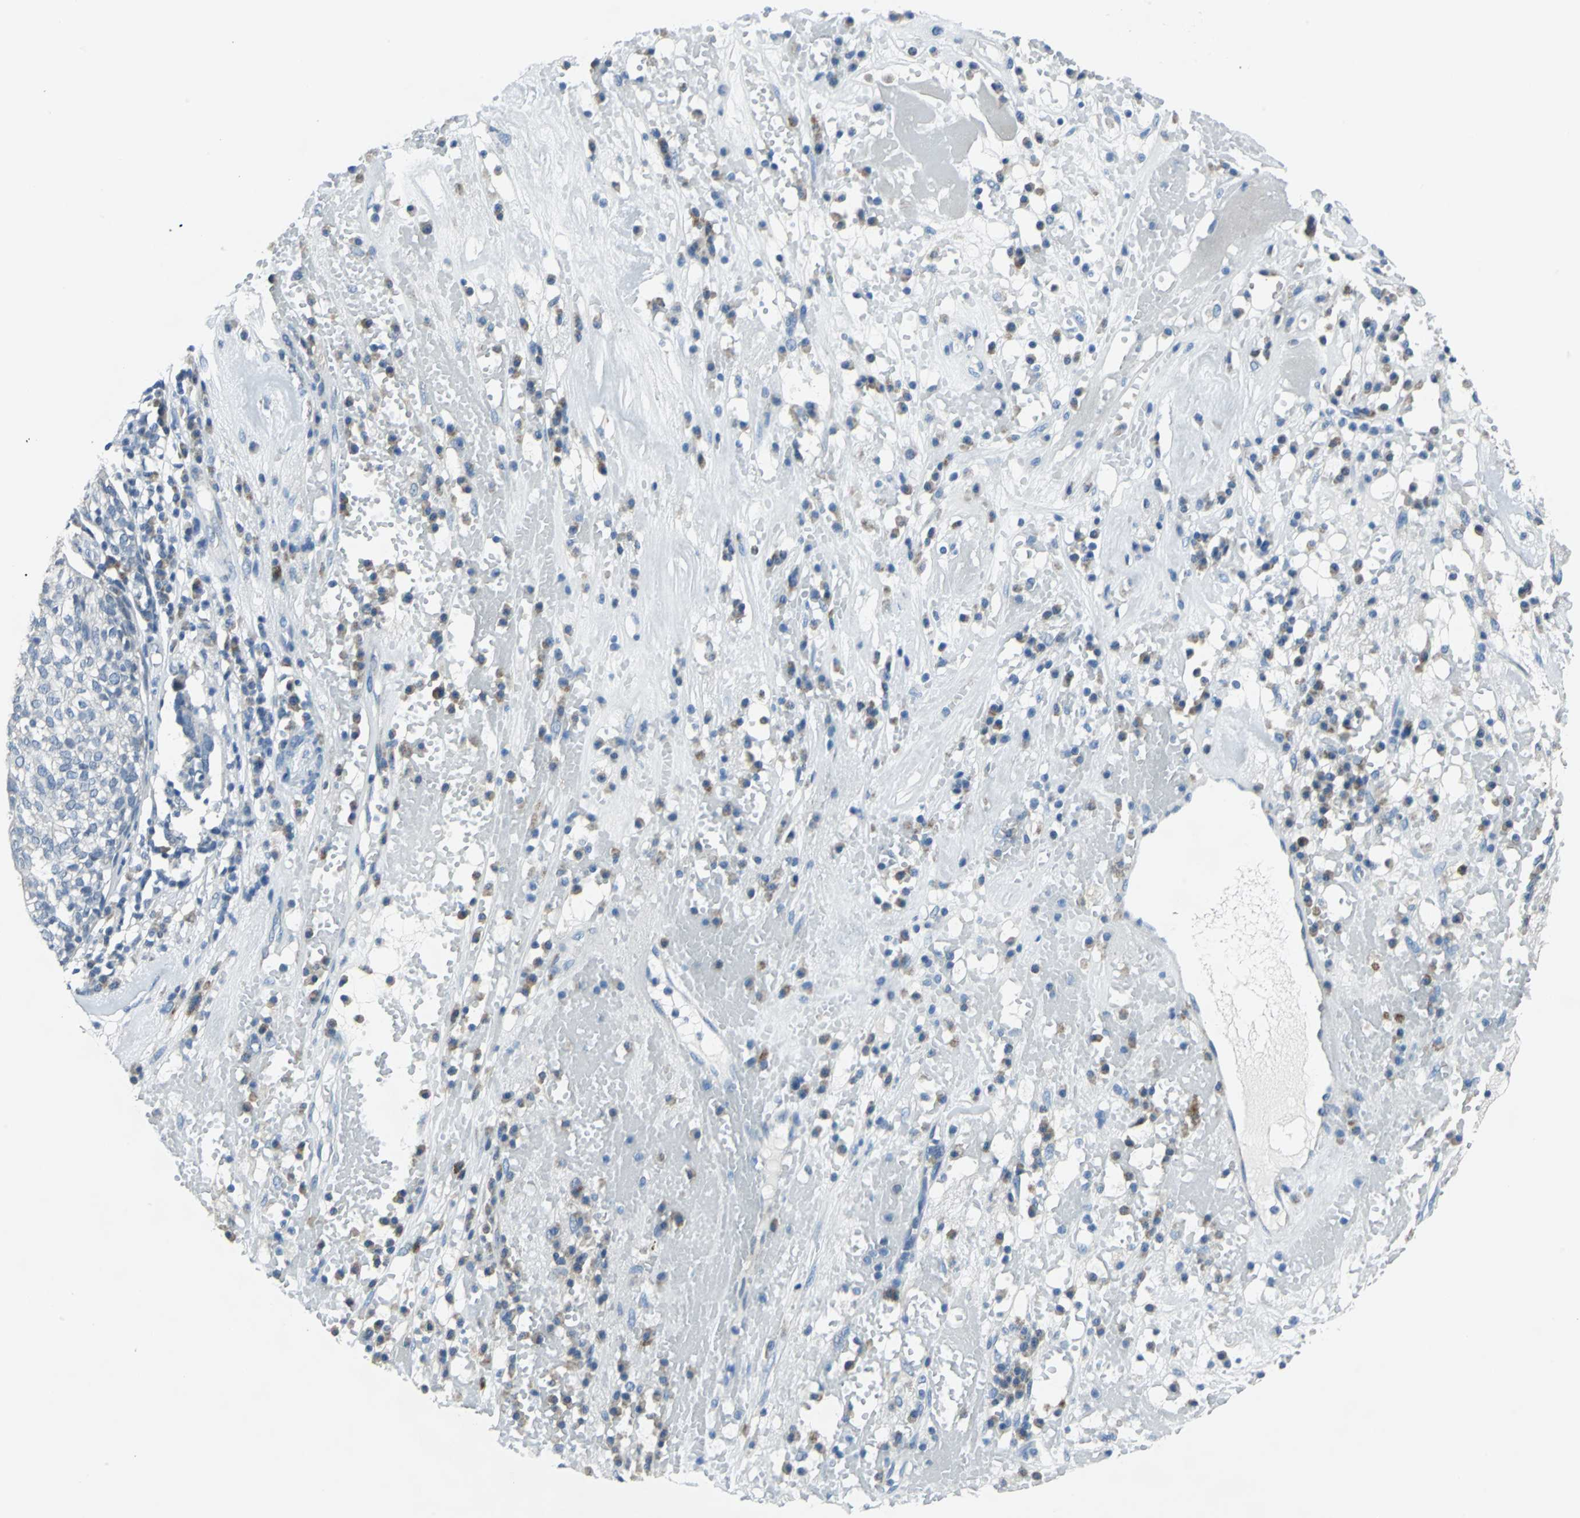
{"staining": {"intensity": "negative", "quantity": "none", "location": "none"}, "tissue": "head and neck cancer", "cell_type": "Tumor cells", "image_type": "cancer", "snomed": [{"axis": "morphology", "description": "Adenocarcinoma, NOS"}, {"axis": "topography", "description": "Salivary gland"}, {"axis": "topography", "description": "Head-Neck"}], "caption": "Tumor cells are negative for brown protein staining in head and neck cancer. The staining is performed using DAB (3,3'-diaminobenzidine) brown chromogen with nuclei counter-stained in using hematoxylin.", "gene": "DNAI2", "patient": {"sex": "female", "age": 65}}